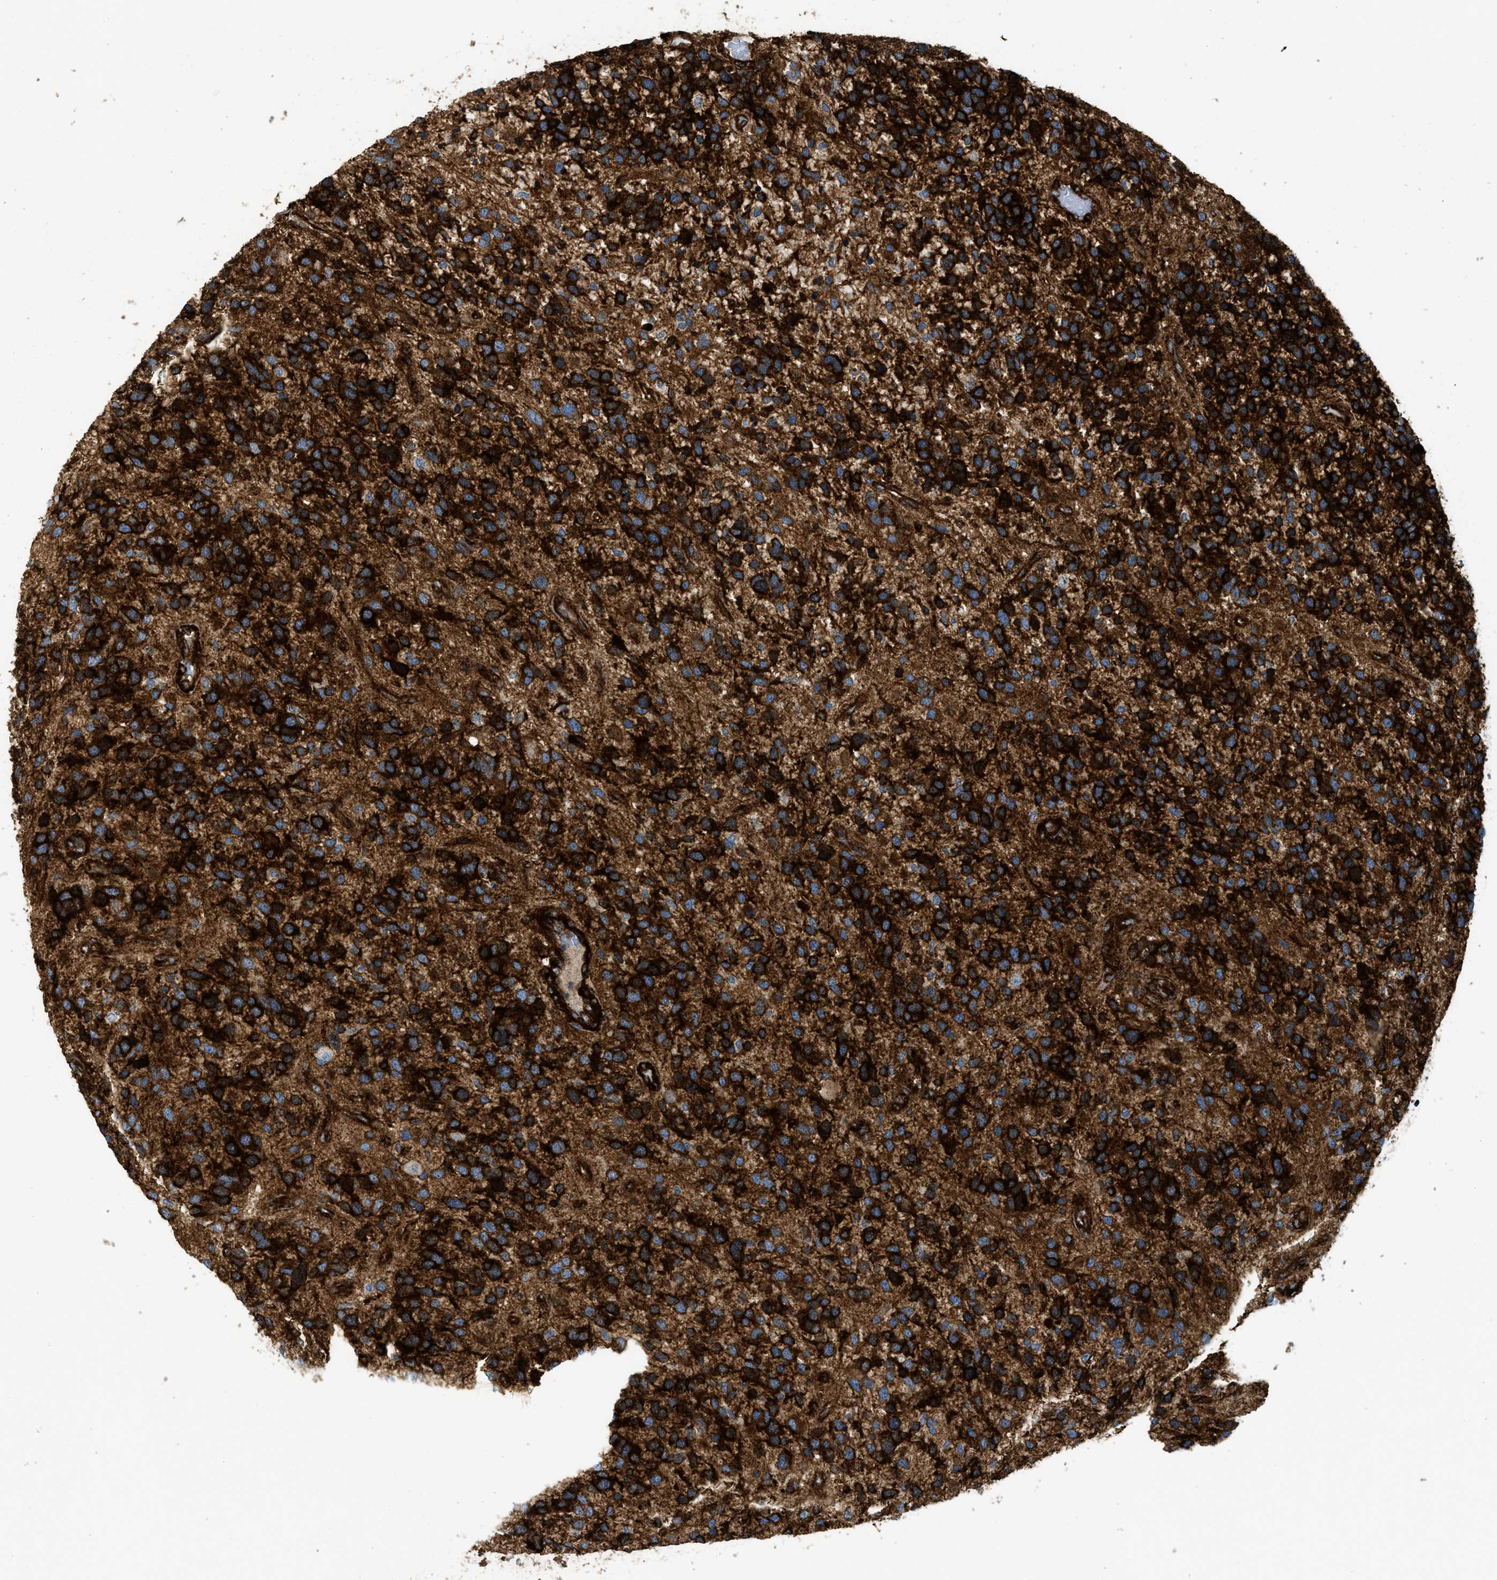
{"staining": {"intensity": "strong", "quantity": ">75%", "location": "cytoplasmic/membranous"}, "tissue": "glioma", "cell_type": "Tumor cells", "image_type": "cancer", "snomed": [{"axis": "morphology", "description": "Glioma, malignant, High grade"}, {"axis": "topography", "description": "Brain"}], "caption": "A high amount of strong cytoplasmic/membranous positivity is appreciated in about >75% of tumor cells in high-grade glioma (malignant) tissue.", "gene": "HIP1", "patient": {"sex": "female", "age": 58}}